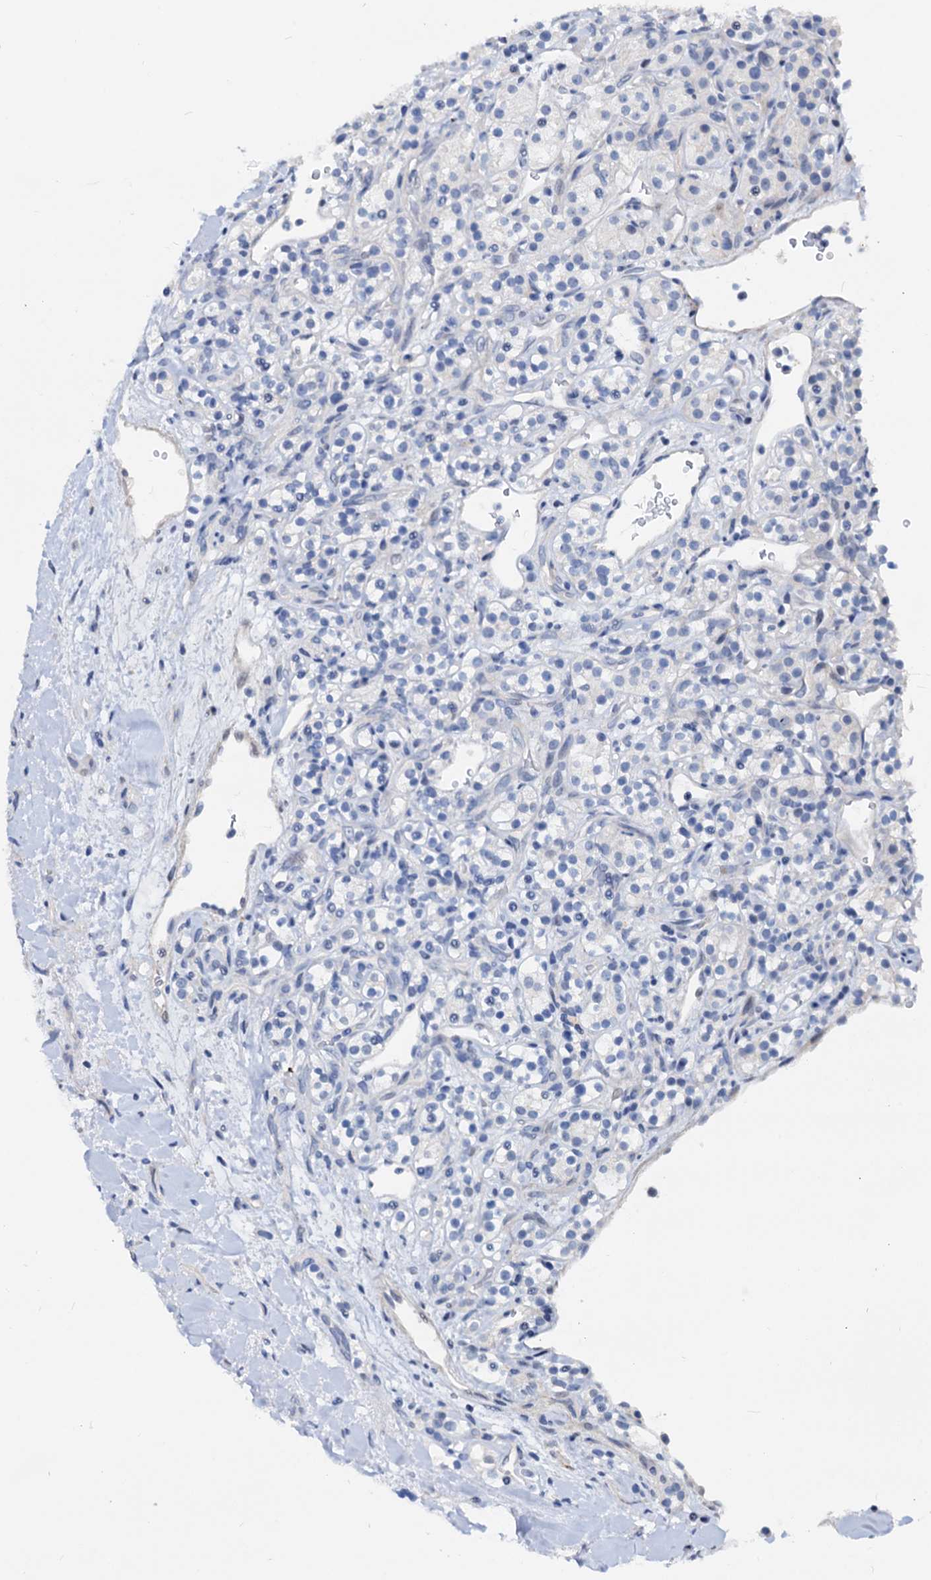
{"staining": {"intensity": "negative", "quantity": "none", "location": "none"}, "tissue": "renal cancer", "cell_type": "Tumor cells", "image_type": "cancer", "snomed": [{"axis": "morphology", "description": "Adenocarcinoma, NOS"}, {"axis": "topography", "description": "Kidney"}], "caption": "Adenocarcinoma (renal) was stained to show a protein in brown. There is no significant staining in tumor cells. (IHC, brightfield microscopy, high magnification).", "gene": "HSF2", "patient": {"sex": "male", "age": 77}}